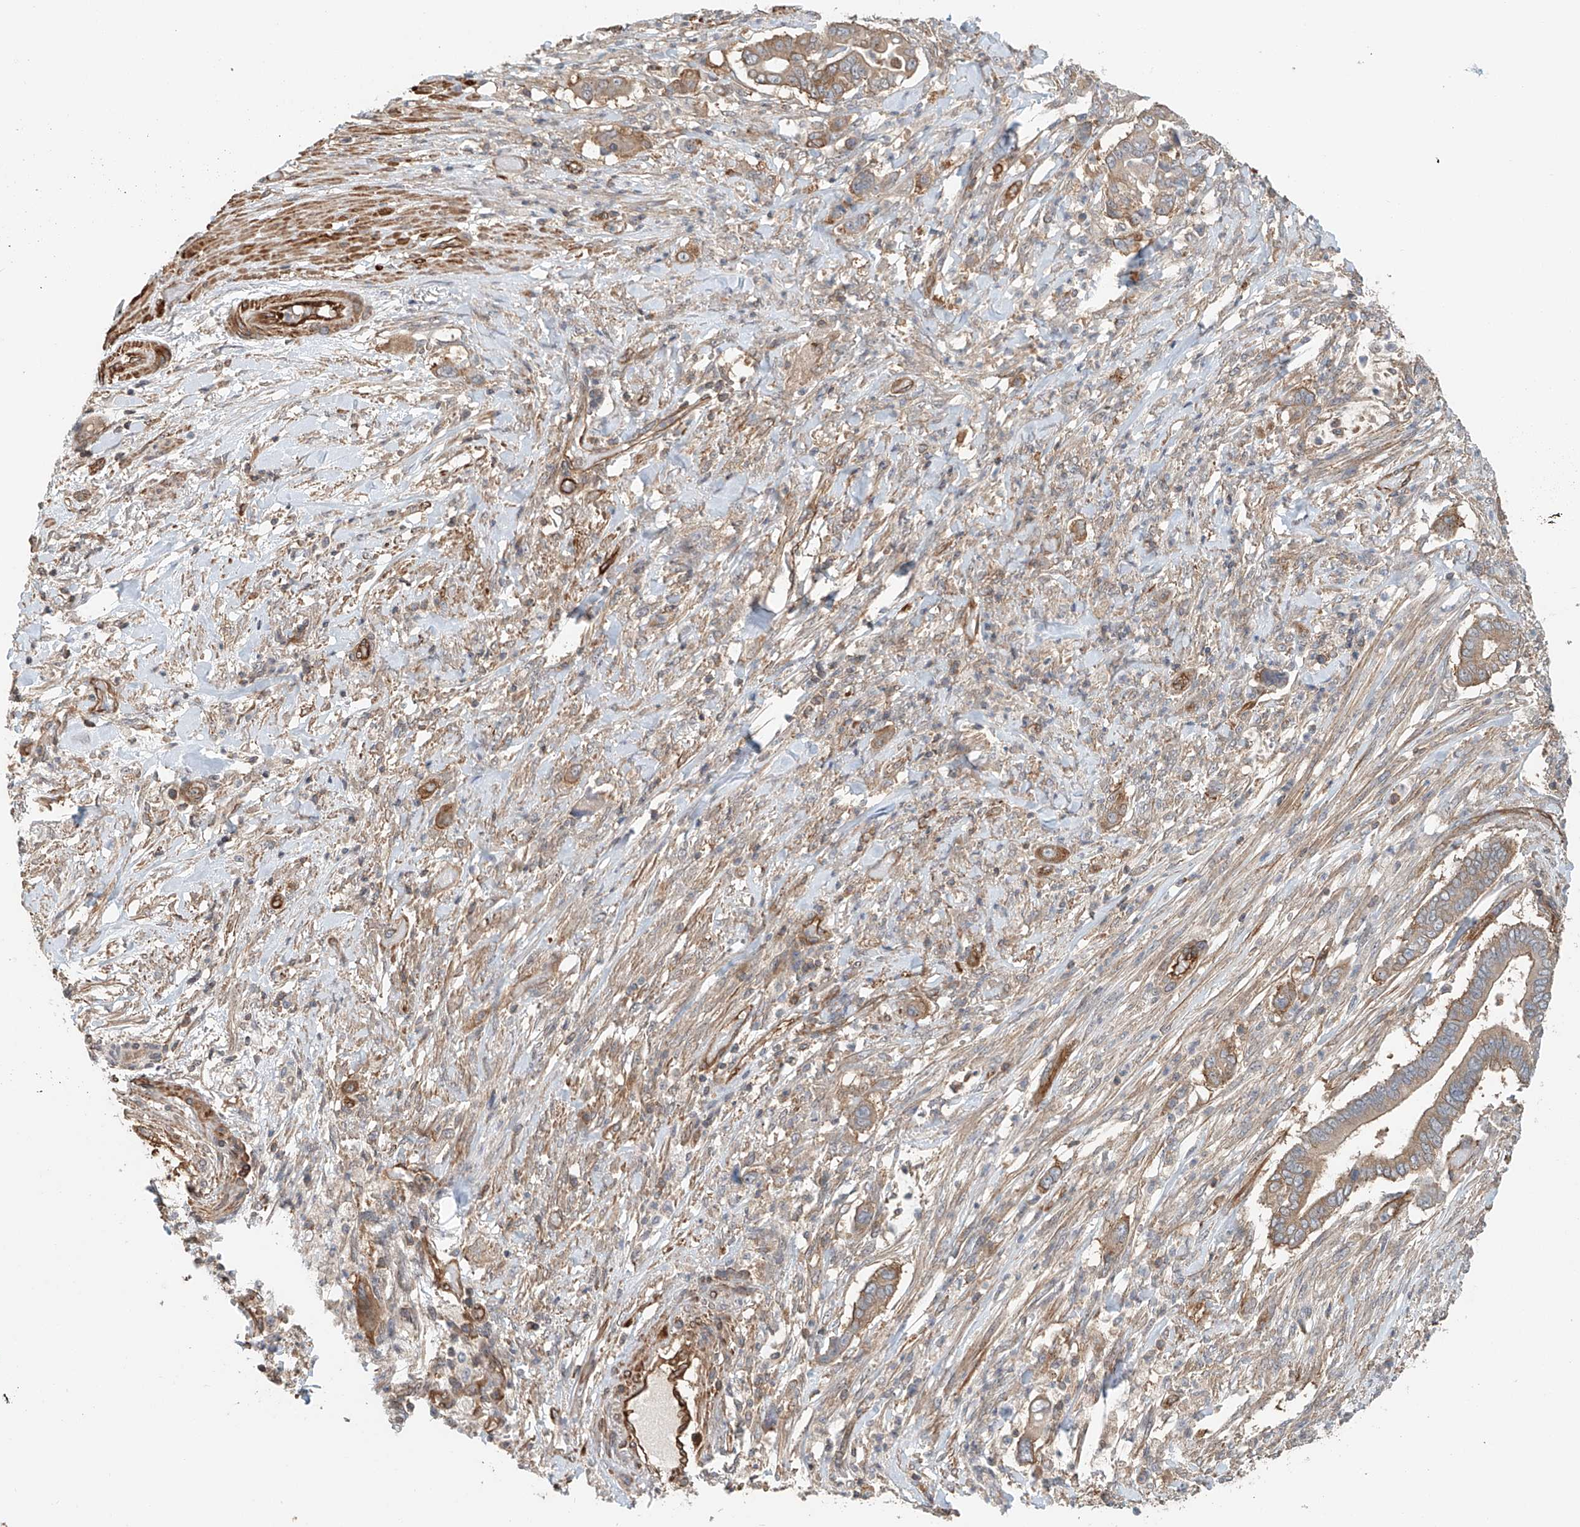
{"staining": {"intensity": "weak", "quantity": ">75%", "location": "cytoplasmic/membranous"}, "tissue": "pancreatic cancer", "cell_type": "Tumor cells", "image_type": "cancer", "snomed": [{"axis": "morphology", "description": "Adenocarcinoma, NOS"}, {"axis": "topography", "description": "Pancreas"}], "caption": "Immunohistochemistry (IHC) (DAB) staining of pancreatic adenocarcinoma reveals weak cytoplasmic/membranous protein expression in about >75% of tumor cells.", "gene": "FRYL", "patient": {"sex": "male", "age": 68}}